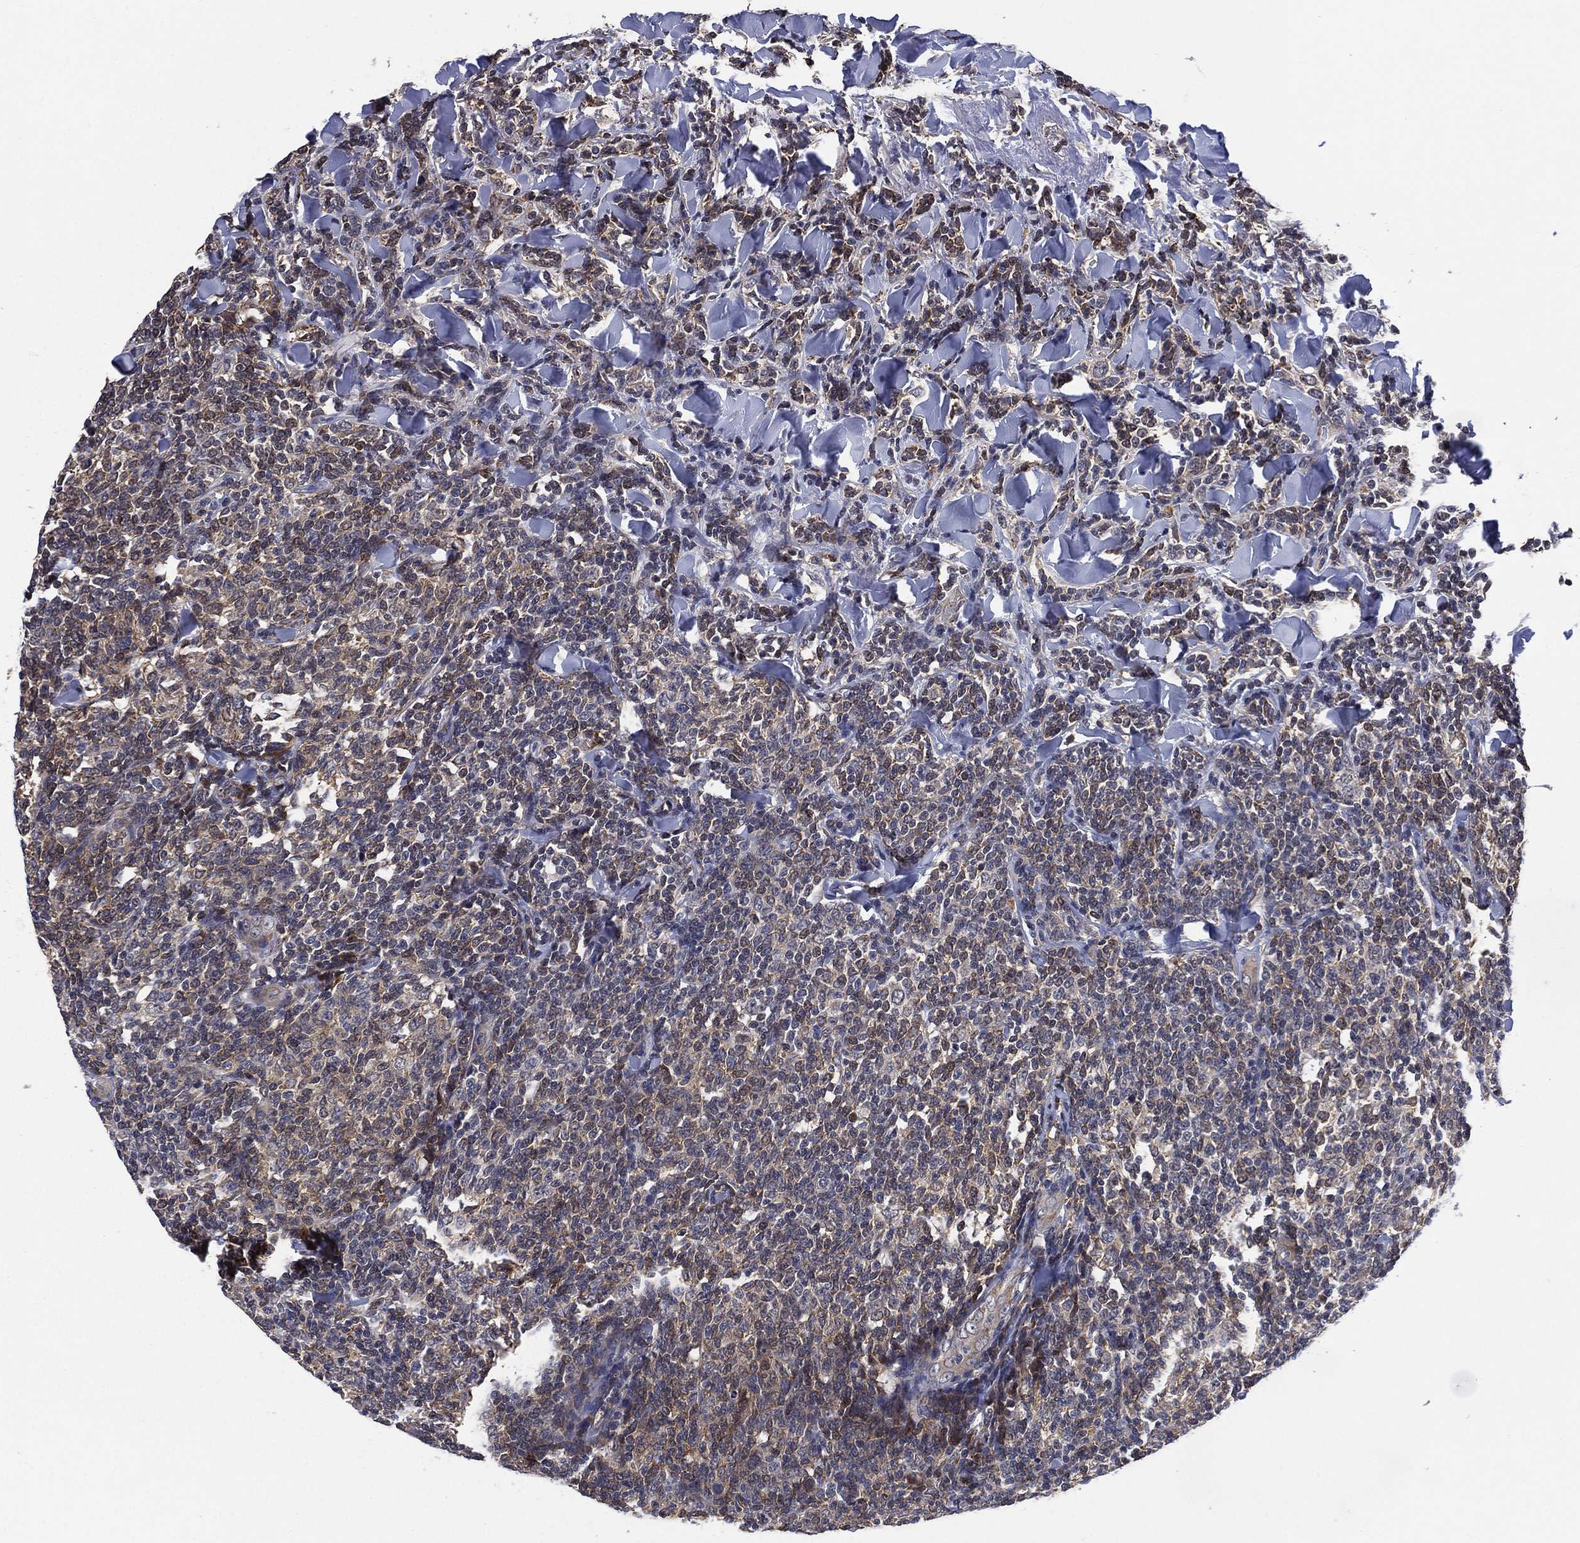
{"staining": {"intensity": "moderate", "quantity": "<25%", "location": "nuclear"}, "tissue": "lymphoma", "cell_type": "Tumor cells", "image_type": "cancer", "snomed": [{"axis": "morphology", "description": "Malignant lymphoma, non-Hodgkin's type, Low grade"}, {"axis": "topography", "description": "Lymph node"}], "caption": "Approximately <25% of tumor cells in lymphoma display moderate nuclear protein staining as visualized by brown immunohistochemical staining.", "gene": "SELENOO", "patient": {"sex": "female", "age": 56}}